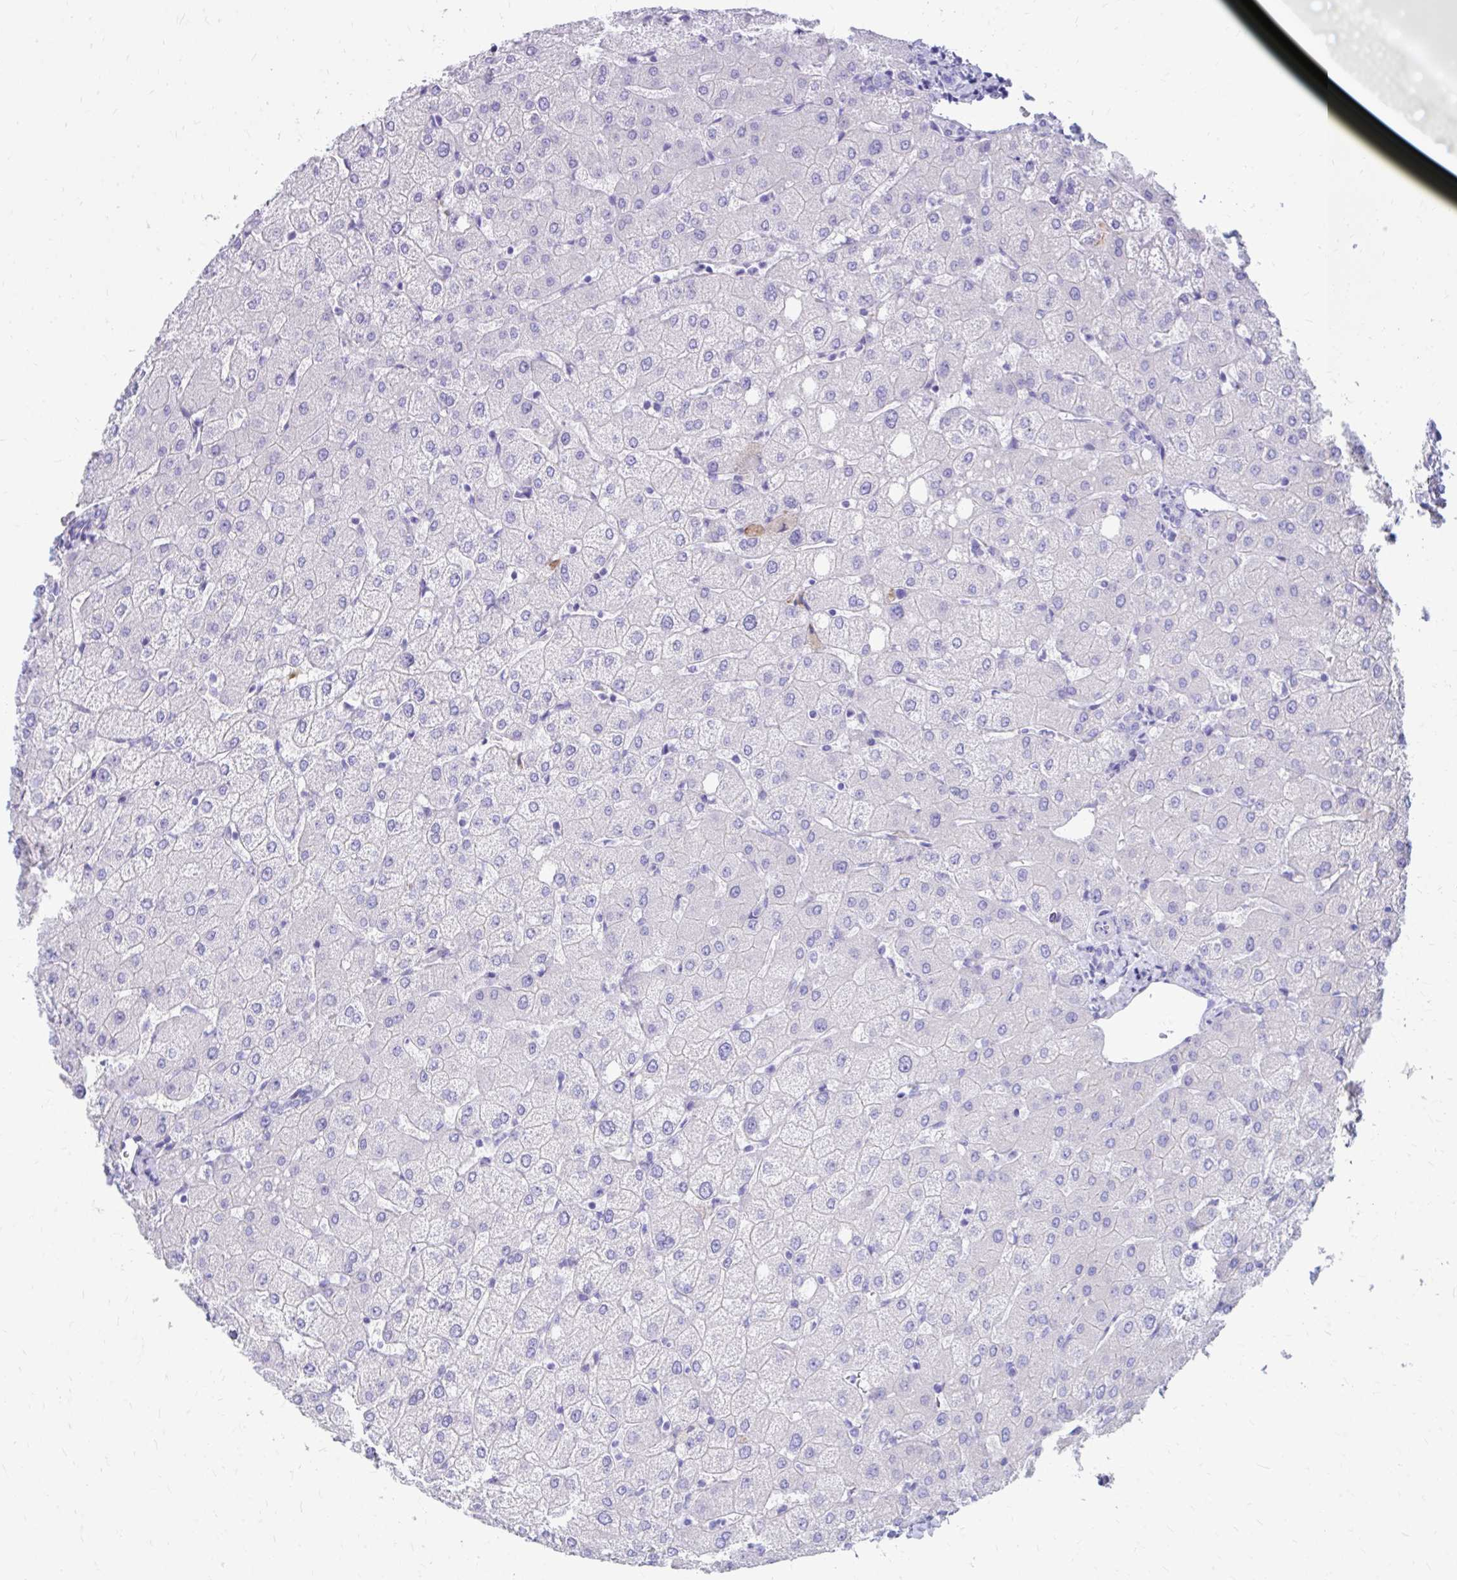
{"staining": {"intensity": "negative", "quantity": "none", "location": "none"}, "tissue": "liver", "cell_type": "Cholangiocytes", "image_type": "normal", "snomed": [{"axis": "morphology", "description": "Normal tissue, NOS"}, {"axis": "topography", "description": "Liver"}], "caption": "High power microscopy photomicrograph of an immunohistochemistry histopathology image of unremarkable liver, revealing no significant staining in cholangiocytes. (Brightfield microscopy of DAB (3,3'-diaminobenzidine) immunohistochemistry at high magnification).", "gene": "ZNF699", "patient": {"sex": "female", "age": 54}}